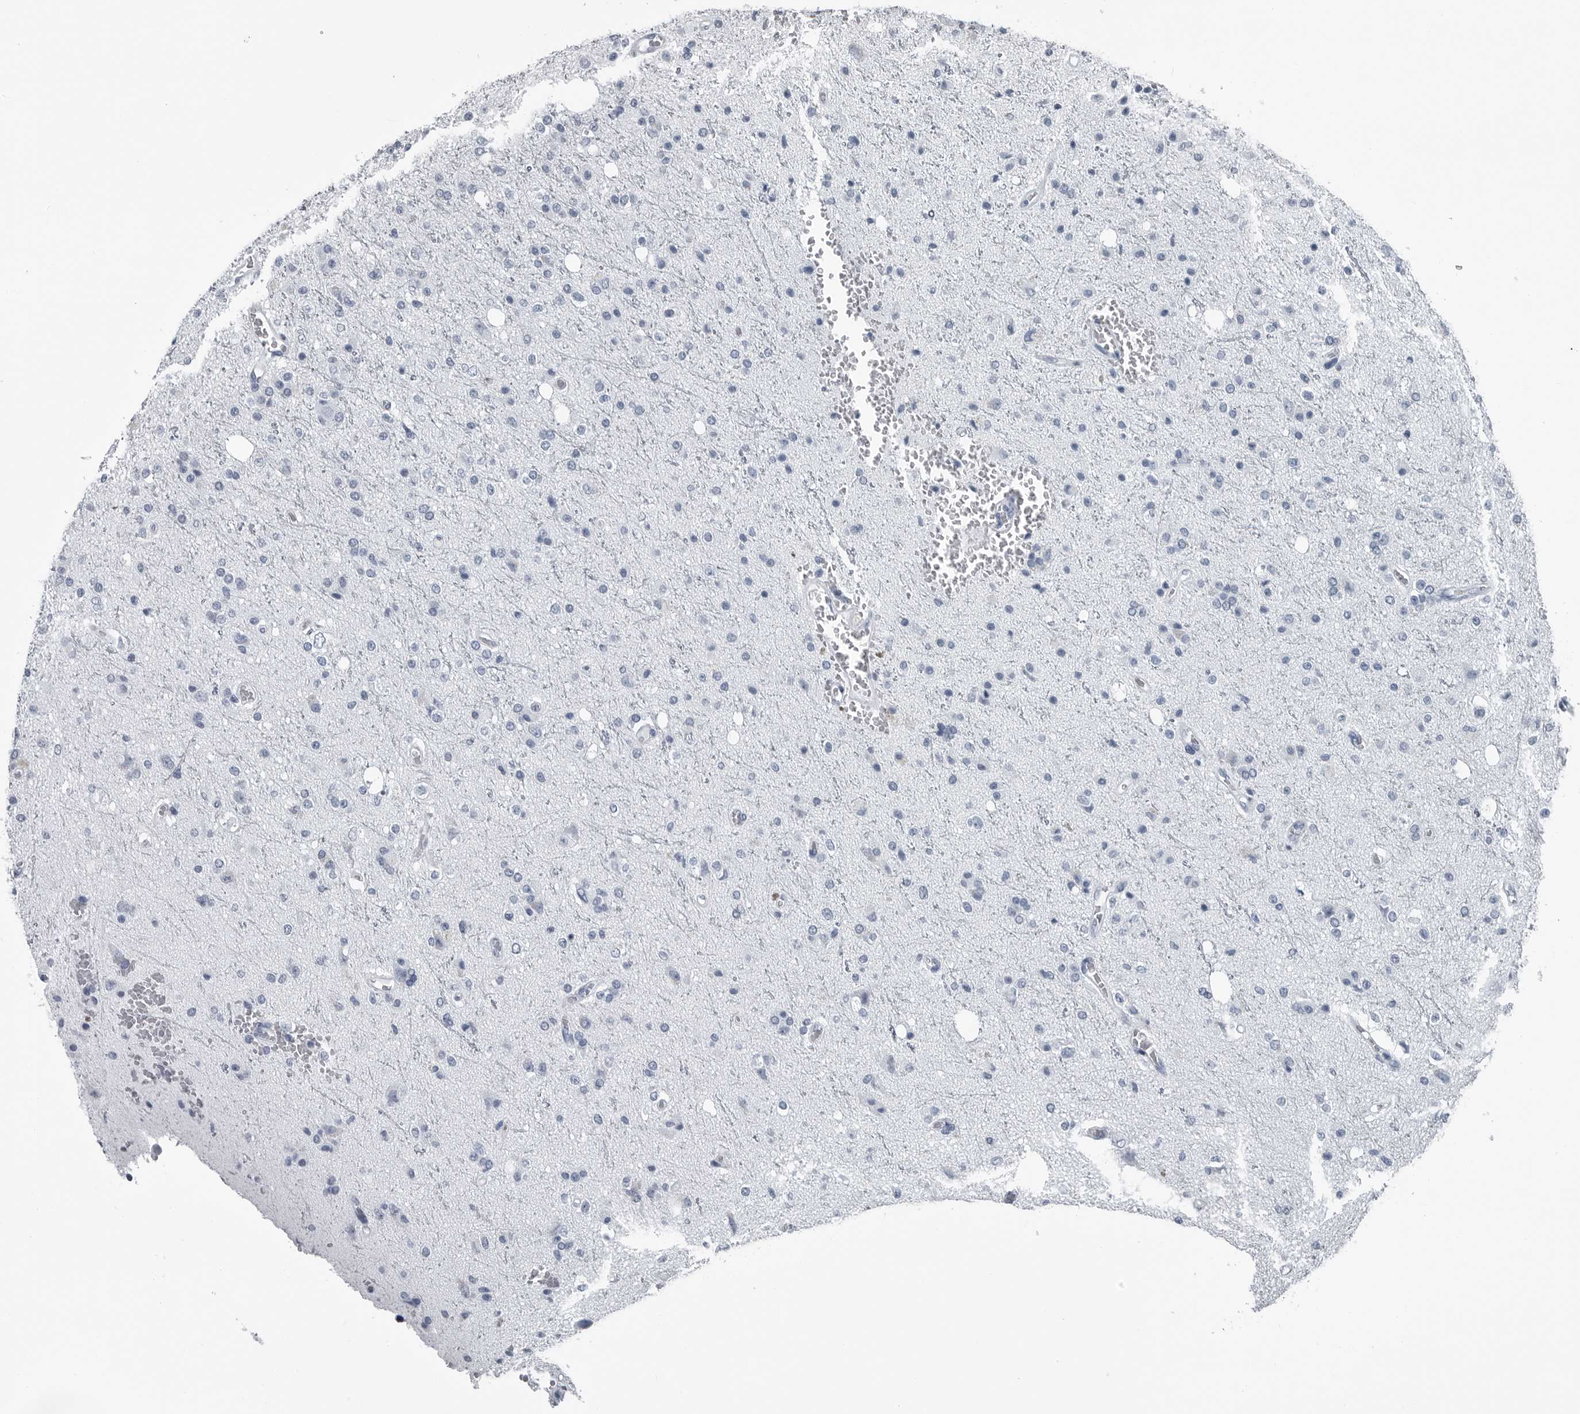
{"staining": {"intensity": "negative", "quantity": "none", "location": "none"}, "tissue": "glioma", "cell_type": "Tumor cells", "image_type": "cancer", "snomed": [{"axis": "morphology", "description": "Glioma, malignant, High grade"}, {"axis": "topography", "description": "Brain"}], "caption": "Immunohistochemistry (IHC) photomicrograph of human glioma stained for a protein (brown), which exhibits no positivity in tumor cells. The staining was performed using DAB to visualize the protein expression in brown, while the nuclei were stained in blue with hematoxylin (Magnification: 20x).", "gene": "SPINK1", "patient": {"sex": "male", "age": 47}}